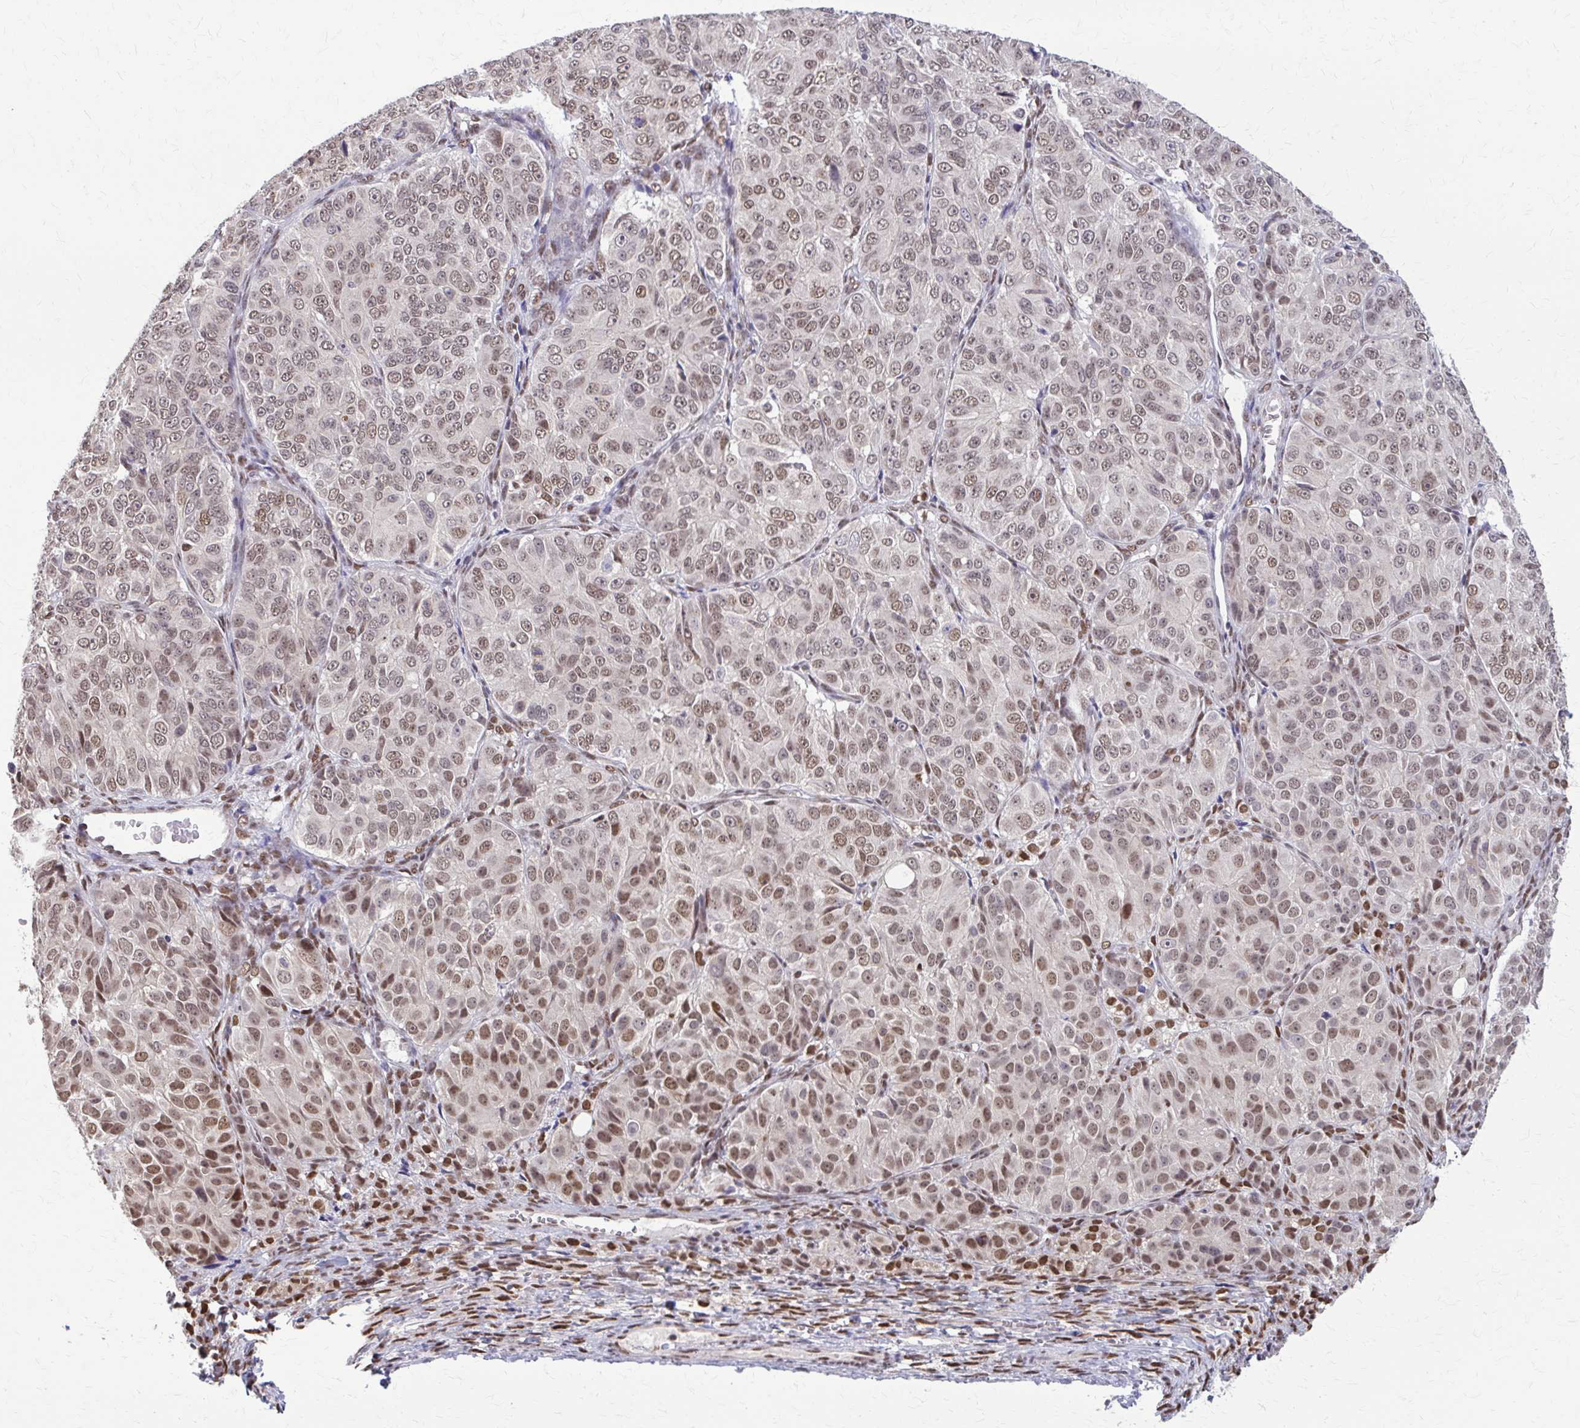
{"staining": {"intensity": "moderate", "quantity": "25%-75%", "location": "nuclear"}, "tissue": "ovarian cancer", "cell_type": "Tumor cells", "image_type": "cancer", "snomed": [{"axis": "morphology", "description": "Carcinoma, endometroid"}, {"axis": "topography", "description": "Ovary"}], "caption": "Endometroid carcinoma (ovarian) stained for a protein demonstrates moderate nuclear positivity in tumor cells.", "gene": "TTF1", "patient": {"sex": "female", "age": 51}}